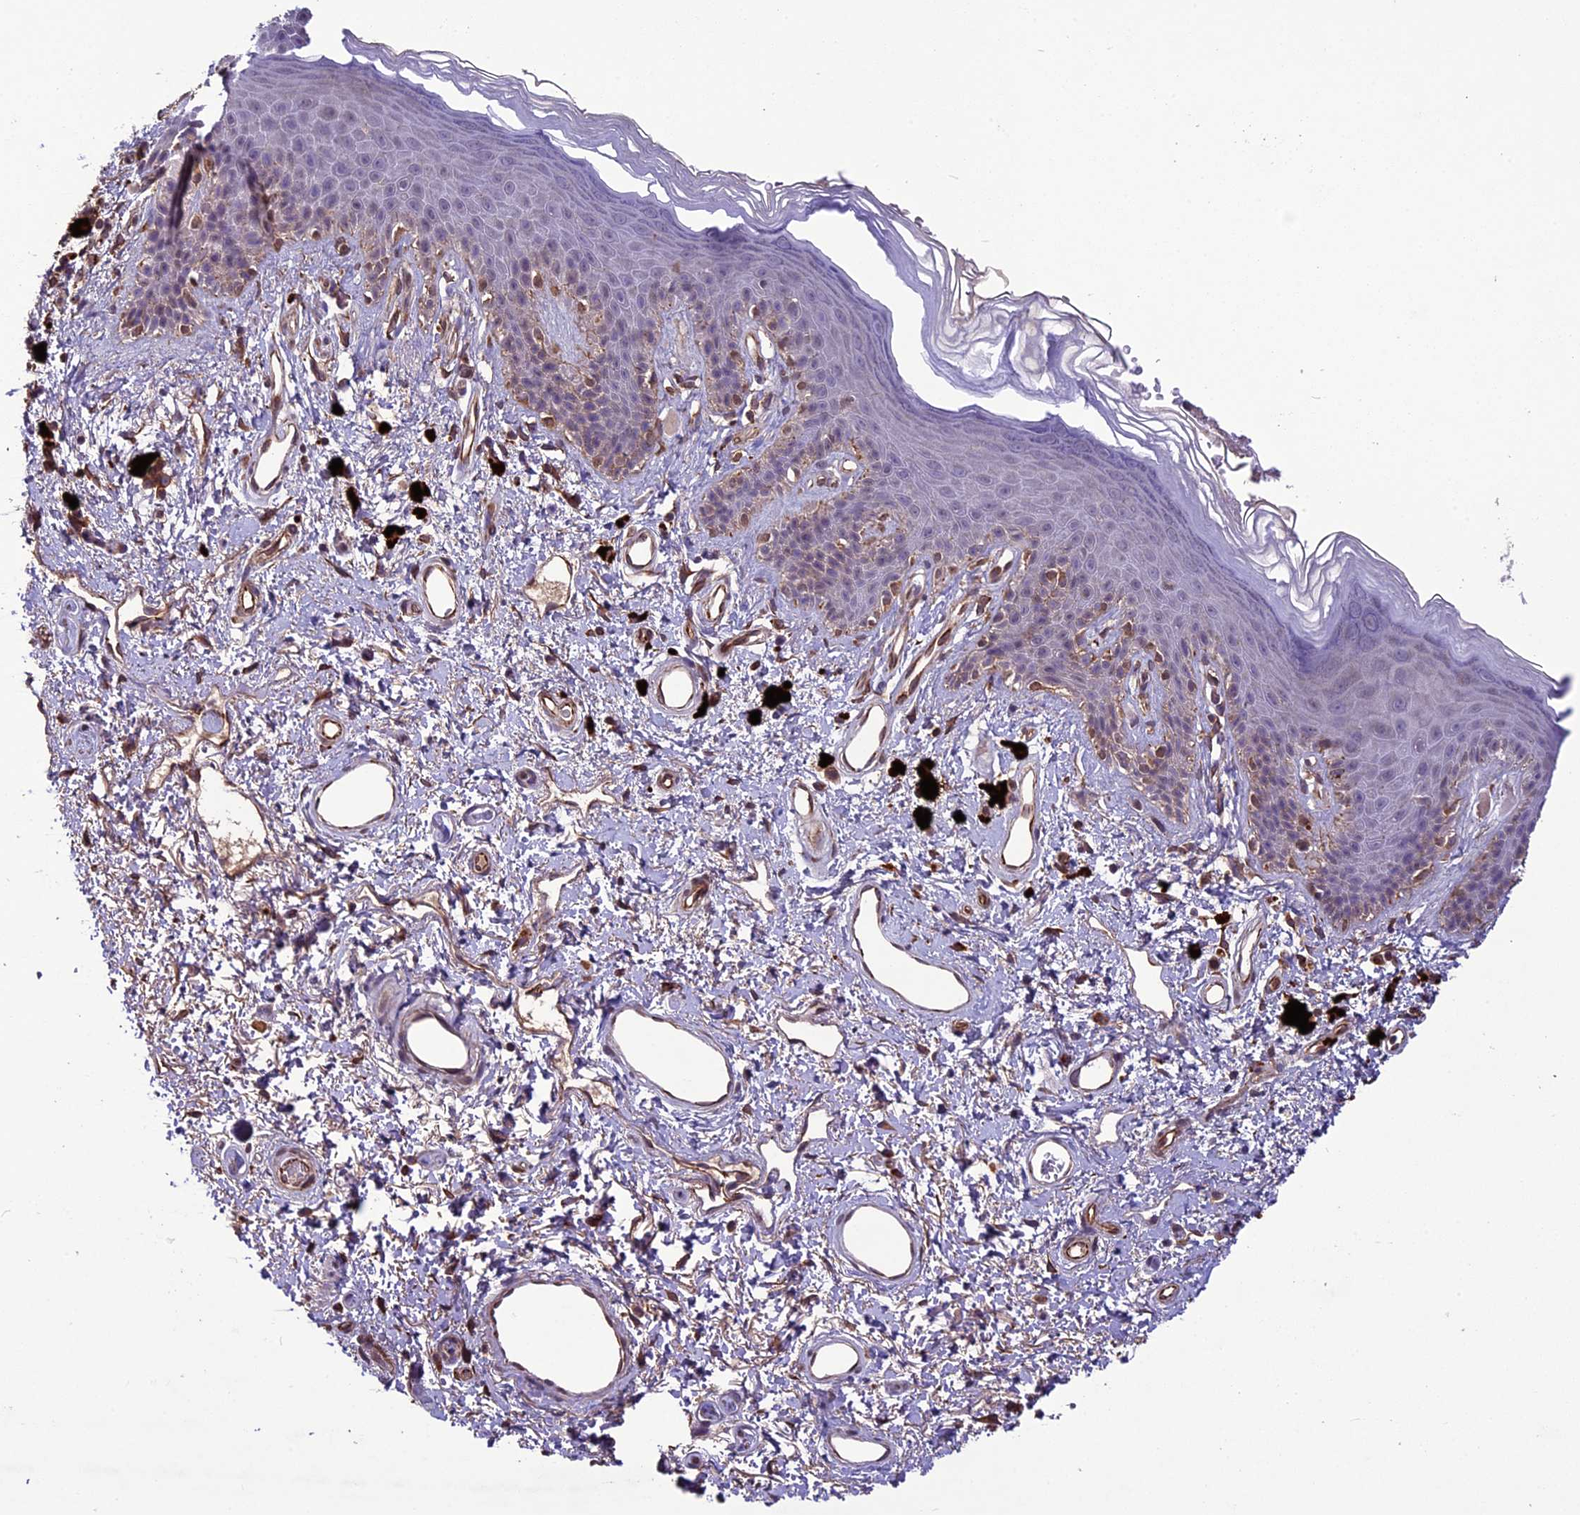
{"staining": {"intensity": "weak", "quantity": "25%-75%", "location": "cytoplasmic/membranous,nuclear"}, "tissue": "skin", "cell_type": "Epidermal cells", "image_type": "normal", "snomed": [{"axis": "morphology", "description": "Normal tissue, NOS"}, {"axis": "topography", "description": "Anal"}], "caption": "Approximately 25%-75% of epidermal cells in benign human skin display weak cytoplasmic/membranous,nuclear protein staining as visualized by brown immunohistochemical staining.", "gene": "C3orf70", "patient": {"sex": "female", "age": 46}}